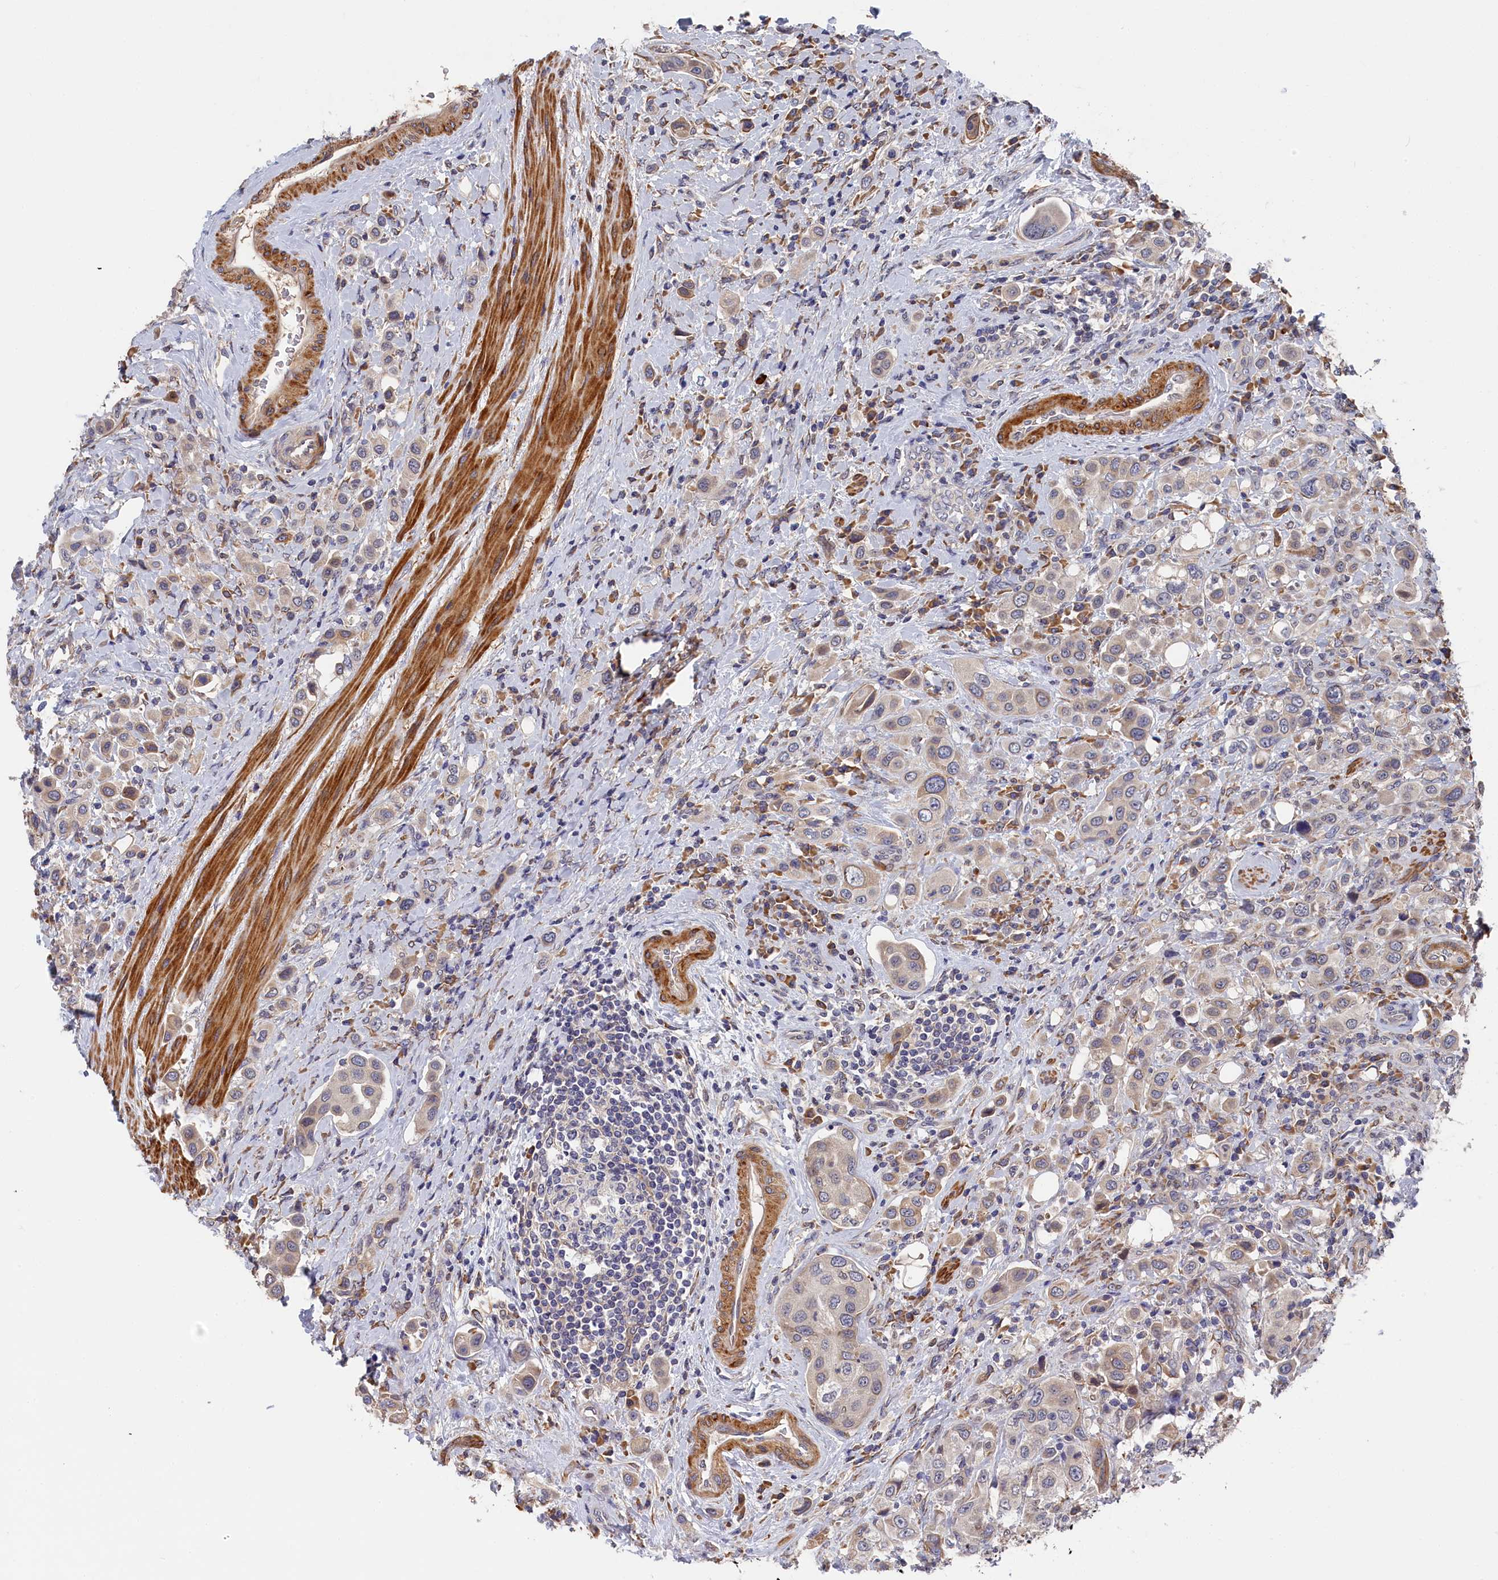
{"staining": {"intensity": "weak", "quantity": "25%-75%", "location": "cytoplasmic/membranous"}, "tissue": "urothelial cancer", "cell_type": "Tumor cells", "image_type": "cancer", "snomed": [{"axis": "morphology", "description": "Urothelial carcinoma, High grade"}, {"axis": "topography", "description": "Urinary bladder"}], "caption": "Immunohistochemistry of human urothelial cancer displays low levels of weak cytoplasmic/membranous staining in approximately 25%-75% of tumor cells.", "gene": "CYB5D2", "patient": {"sex": "male", "age": 50}}